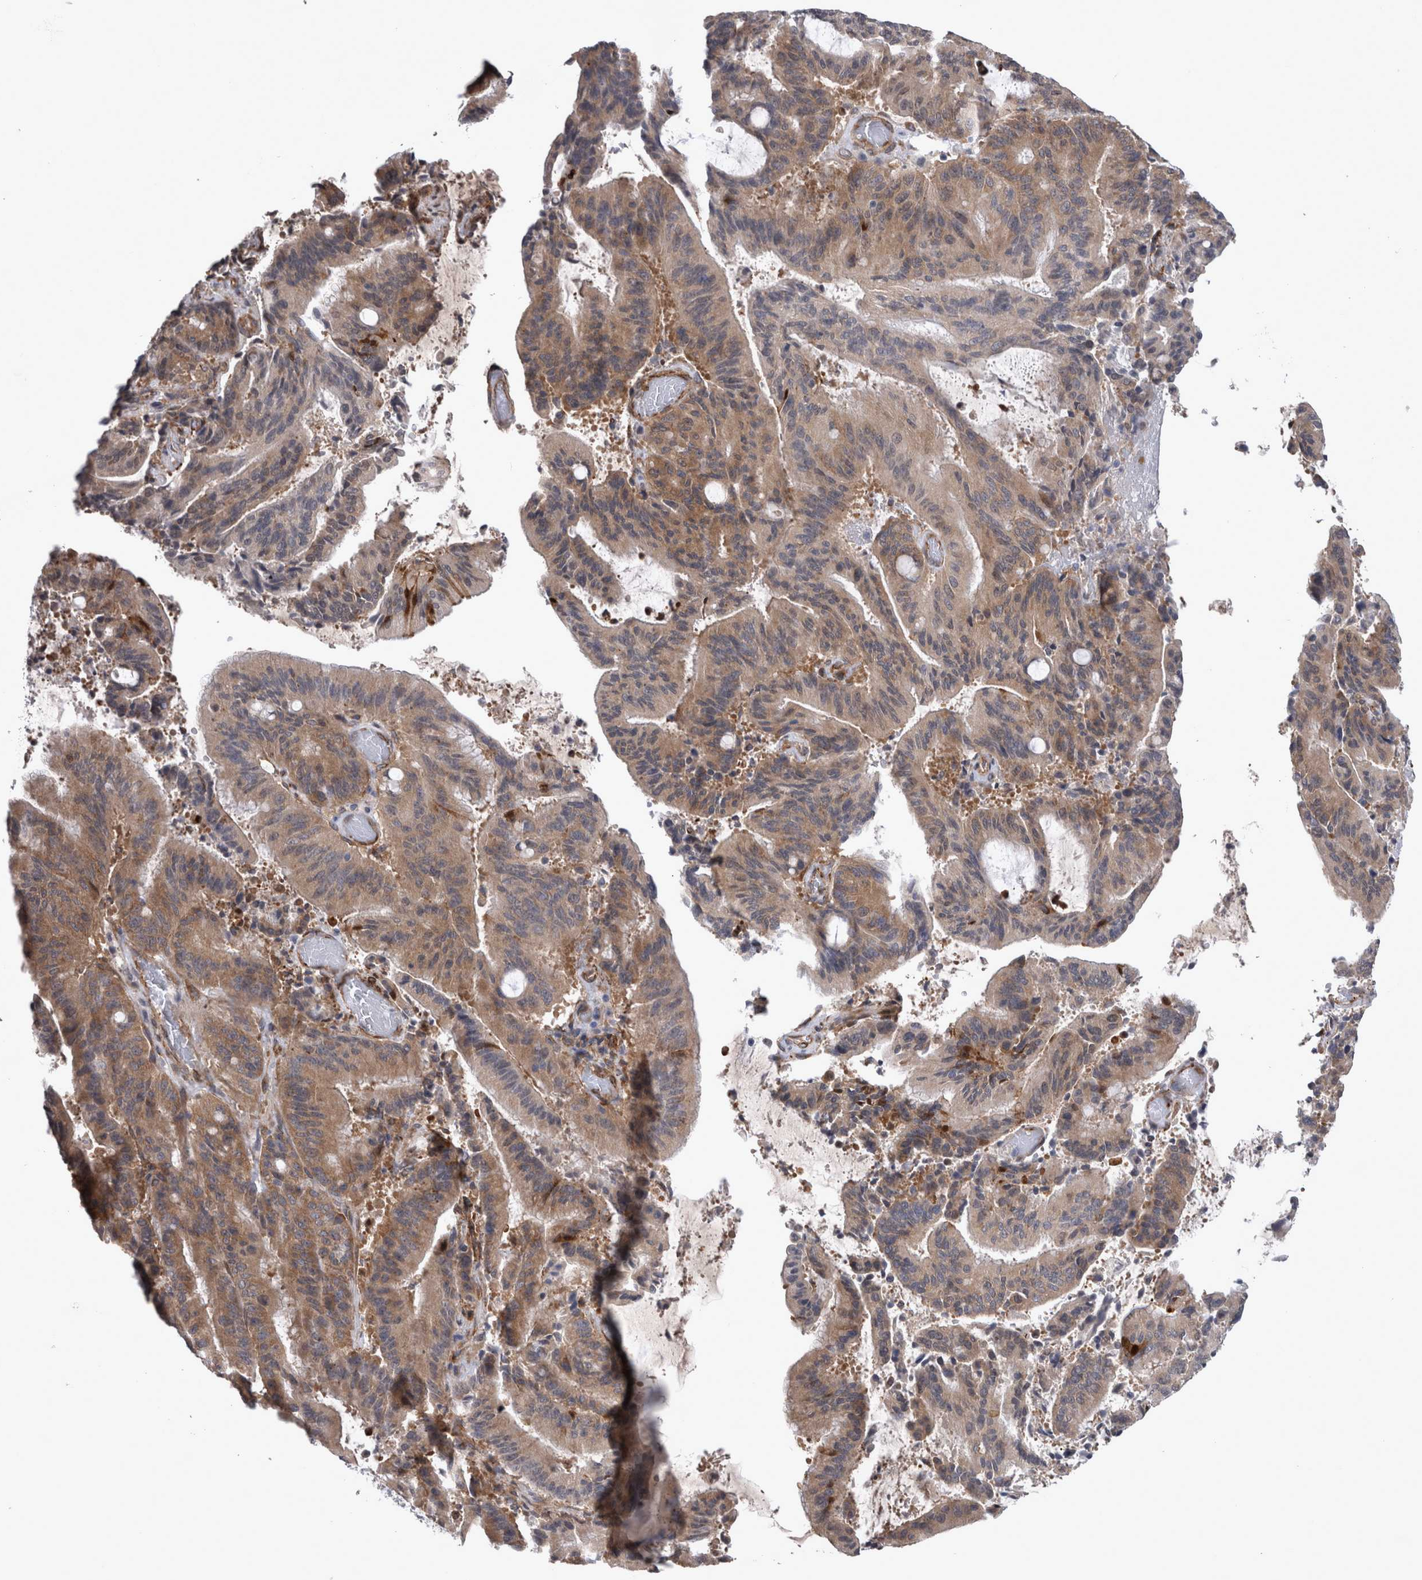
{"staining": {"intensity": "weak", "quantity": ">75%", "location": "cytoplasmic/membranous"}, "tissue": "liver cancer", "cell_type": "Tumor cells", "image_type": "cancer", "snomed": [{"axis": "morphology", "description": "Normal tissue, NOS"}, {"axis": "morphology", "description": "Cholangiocarcinoma"}, {"axis": "topography", "description": "Liver"}, {"axis": "topography", "description": "Peripheral nerve tissue"}], "caption": "Immunohistochemical staining of human liver cancer (cholangiocarcinoma) shows weak cytoplasmic/membranous protein expression in approximately >75% of tumor cells.", "gene": "DDX6", "patient": {"sex": "female", "age": 73}}